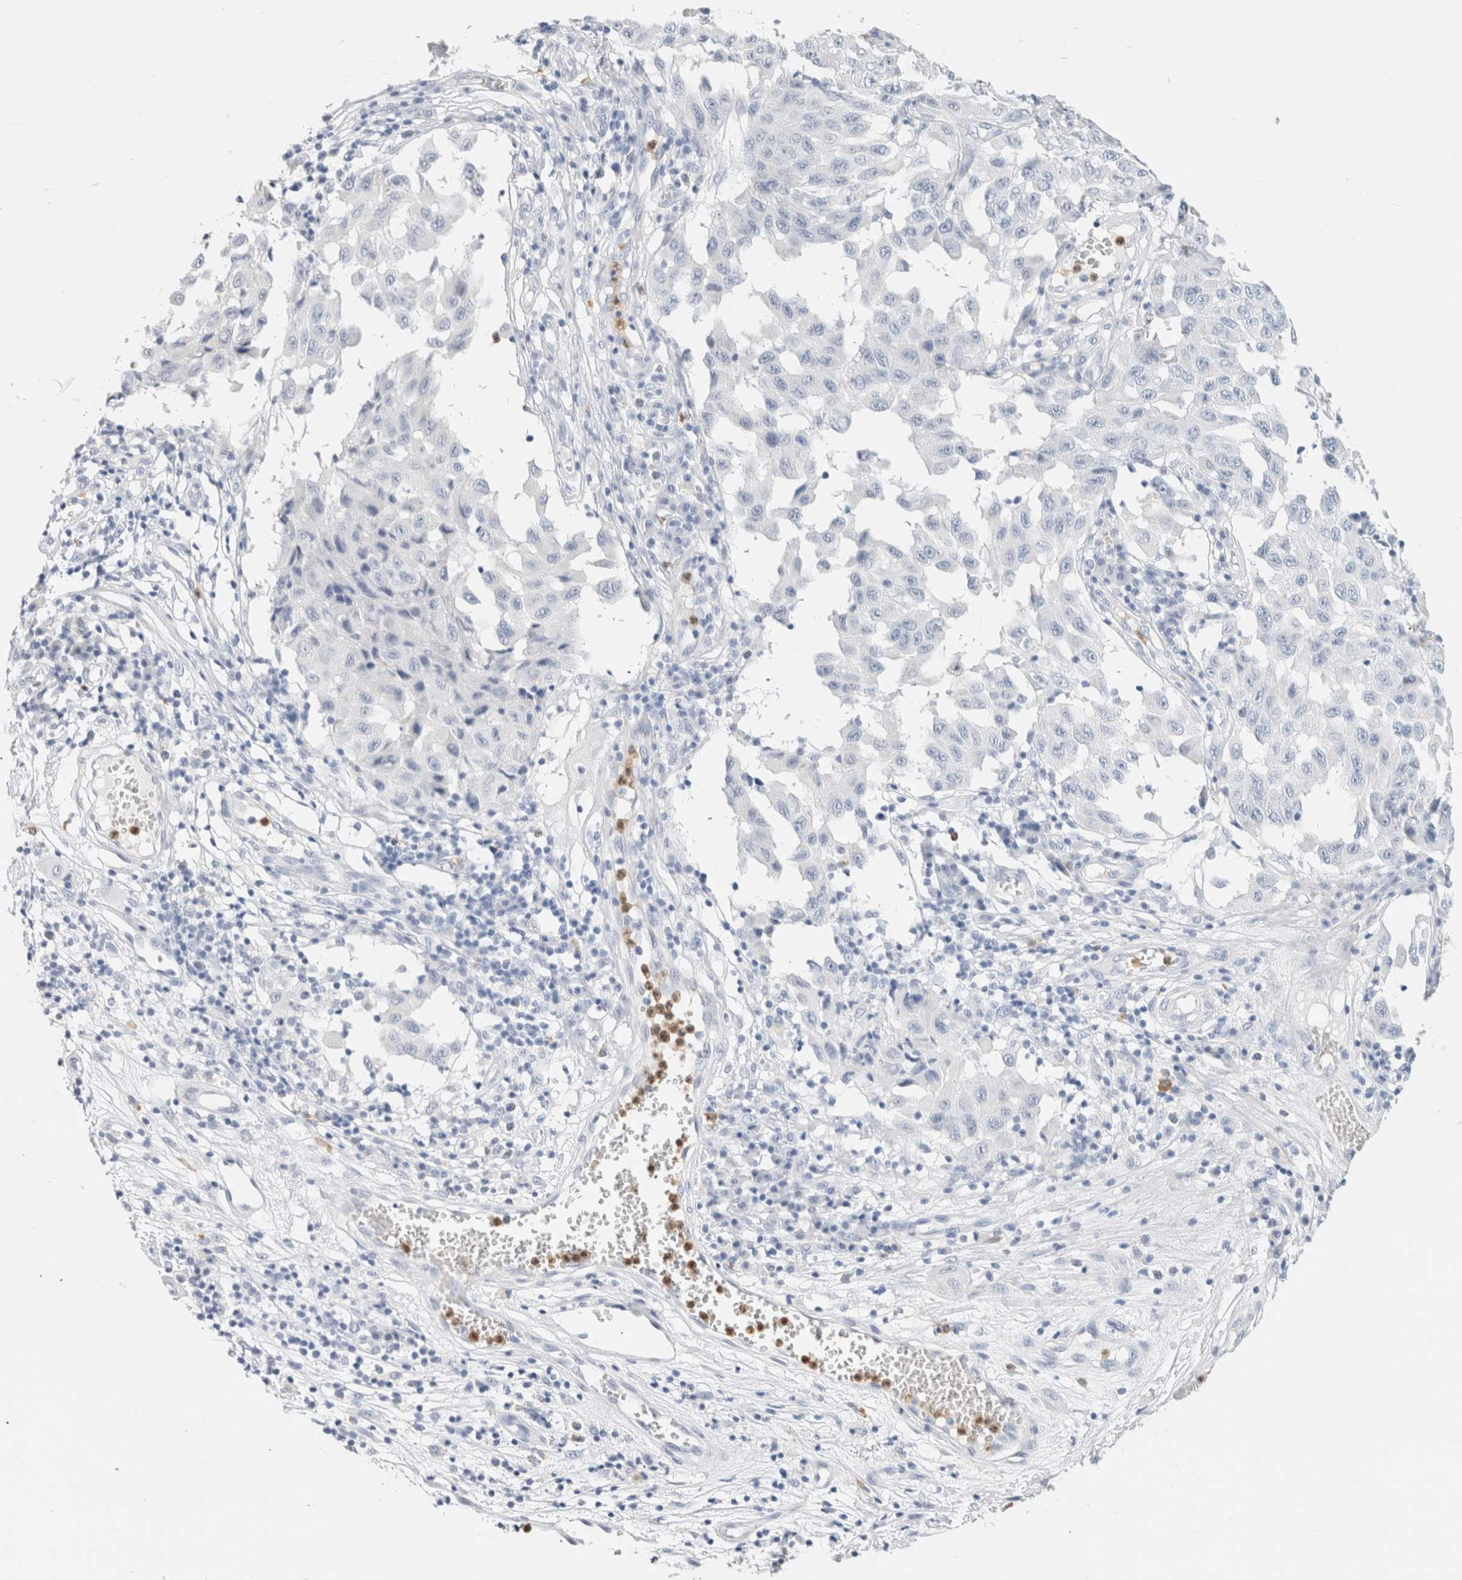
{"staining": {"intensity": "negative", "quantity": "none", "location": "none"}, "tissue": "melanoma", "cell_type": "Tumor cells", "image_type": "cancer", "snomed": [{"axis": "morphology", "description": "Malignant melanoma, NOS"}, {"axis": "topography", "description": "Skin"}], "caption": "Tumor cells show no significant protein staining in malignant melanoma.", "gene": "ARG1", "patient": {"sex": "male", "age": 30}}